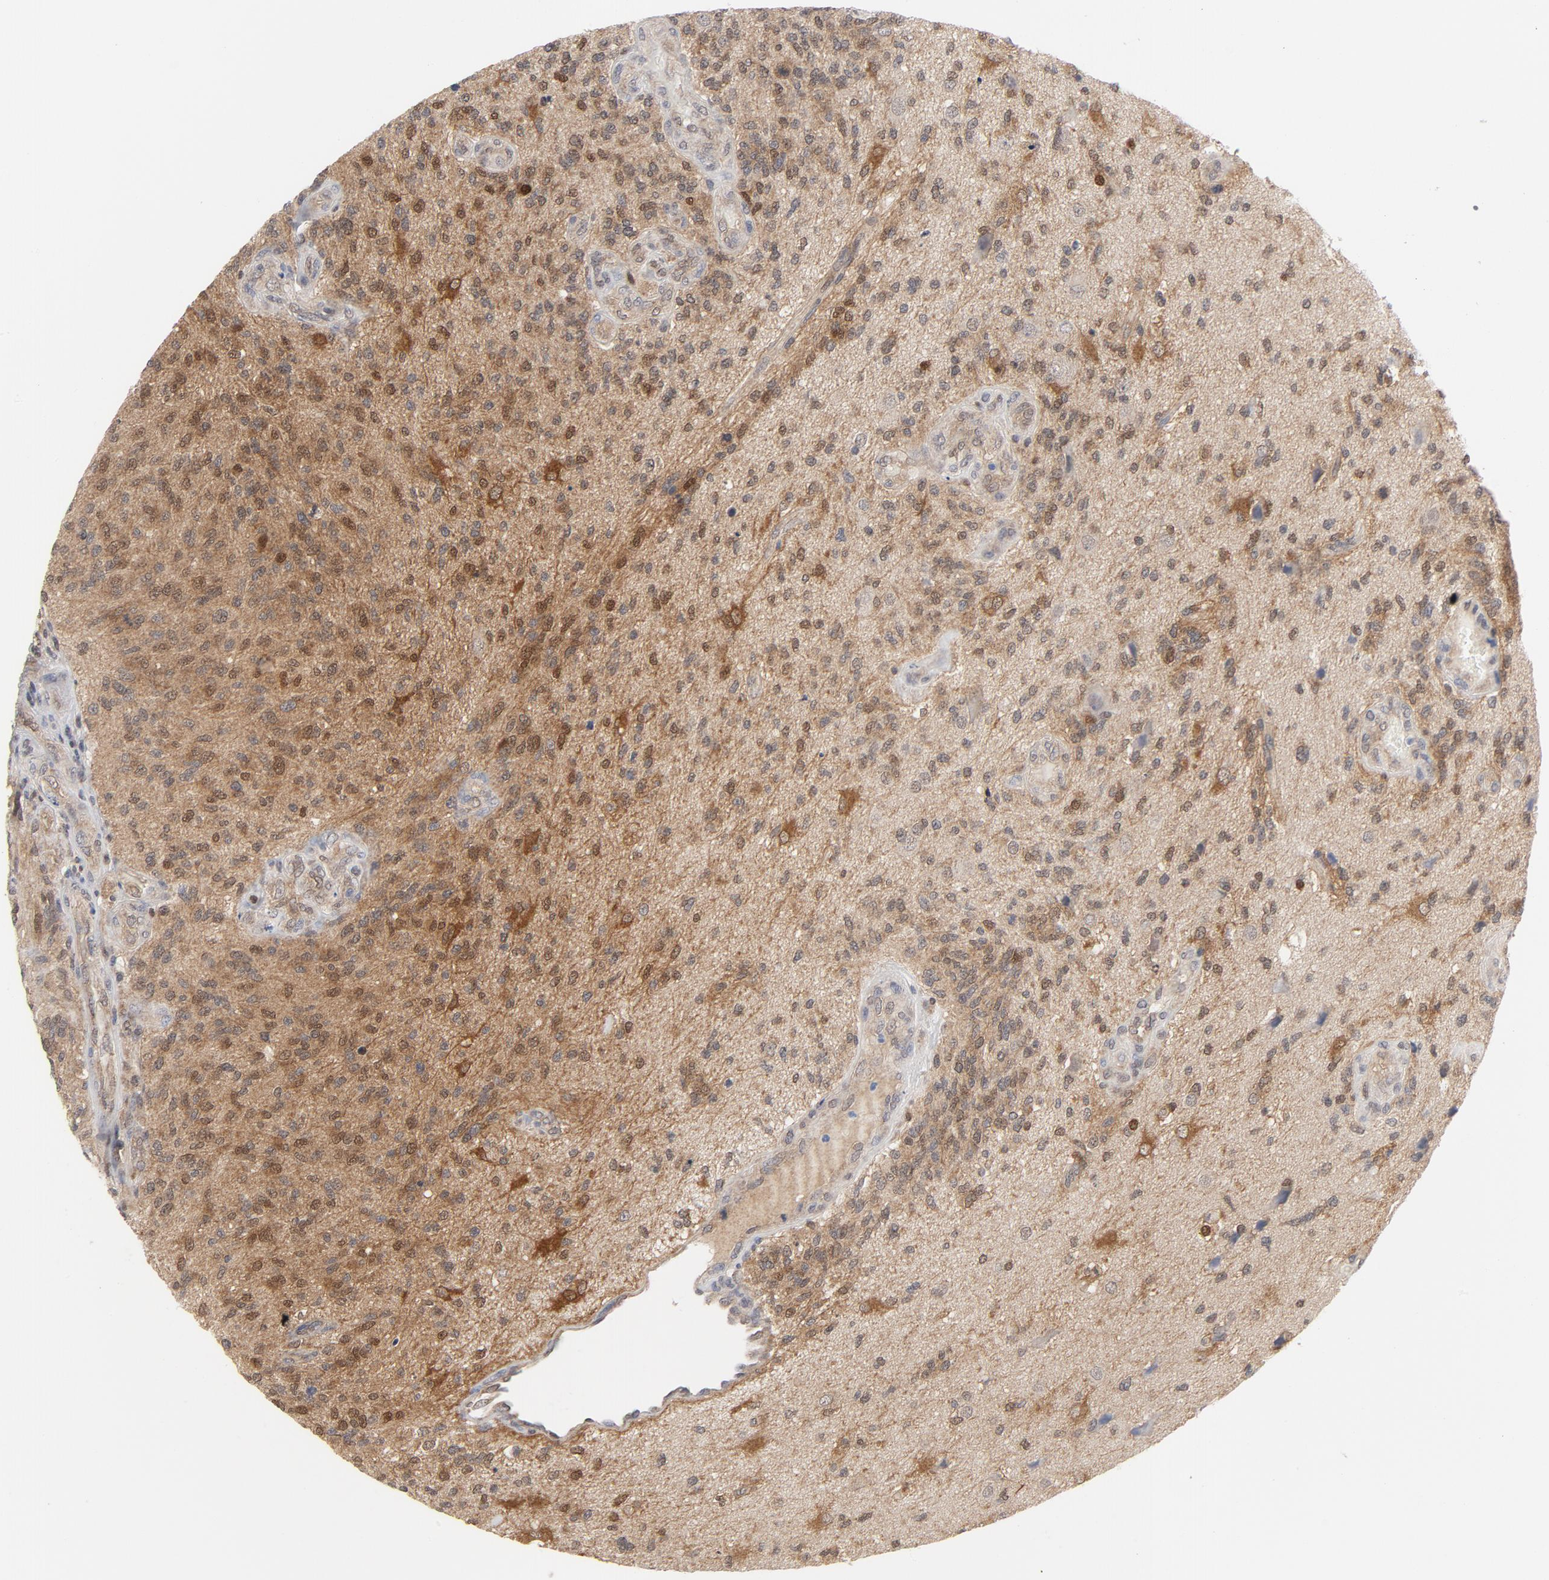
{"staining": {"intensity": "moderate", "quantity": "25%-75%", "location": "cytoplasmic/membranous,nuclear"}, "tissue": "glioma", "cell_type": "Tumor cells", "image_type": "cancer", "snomed": [{"axis": "morphology", "description": "Normal tissue, NOS"}, {"axis": "morphology", "description": "Glioma, malignant, High grade"}, {"axis": "topography", "description": "Cerebral cortex"}], "caption": "Immunohistochemical staining of glioma shows medium levels of moderate cytoplasmic/membranous and nuclear positivity in approximately 25%-75% of tumor cells.", "gene": "PRDX1", "patient": {"sex": "male", "age": 75}}